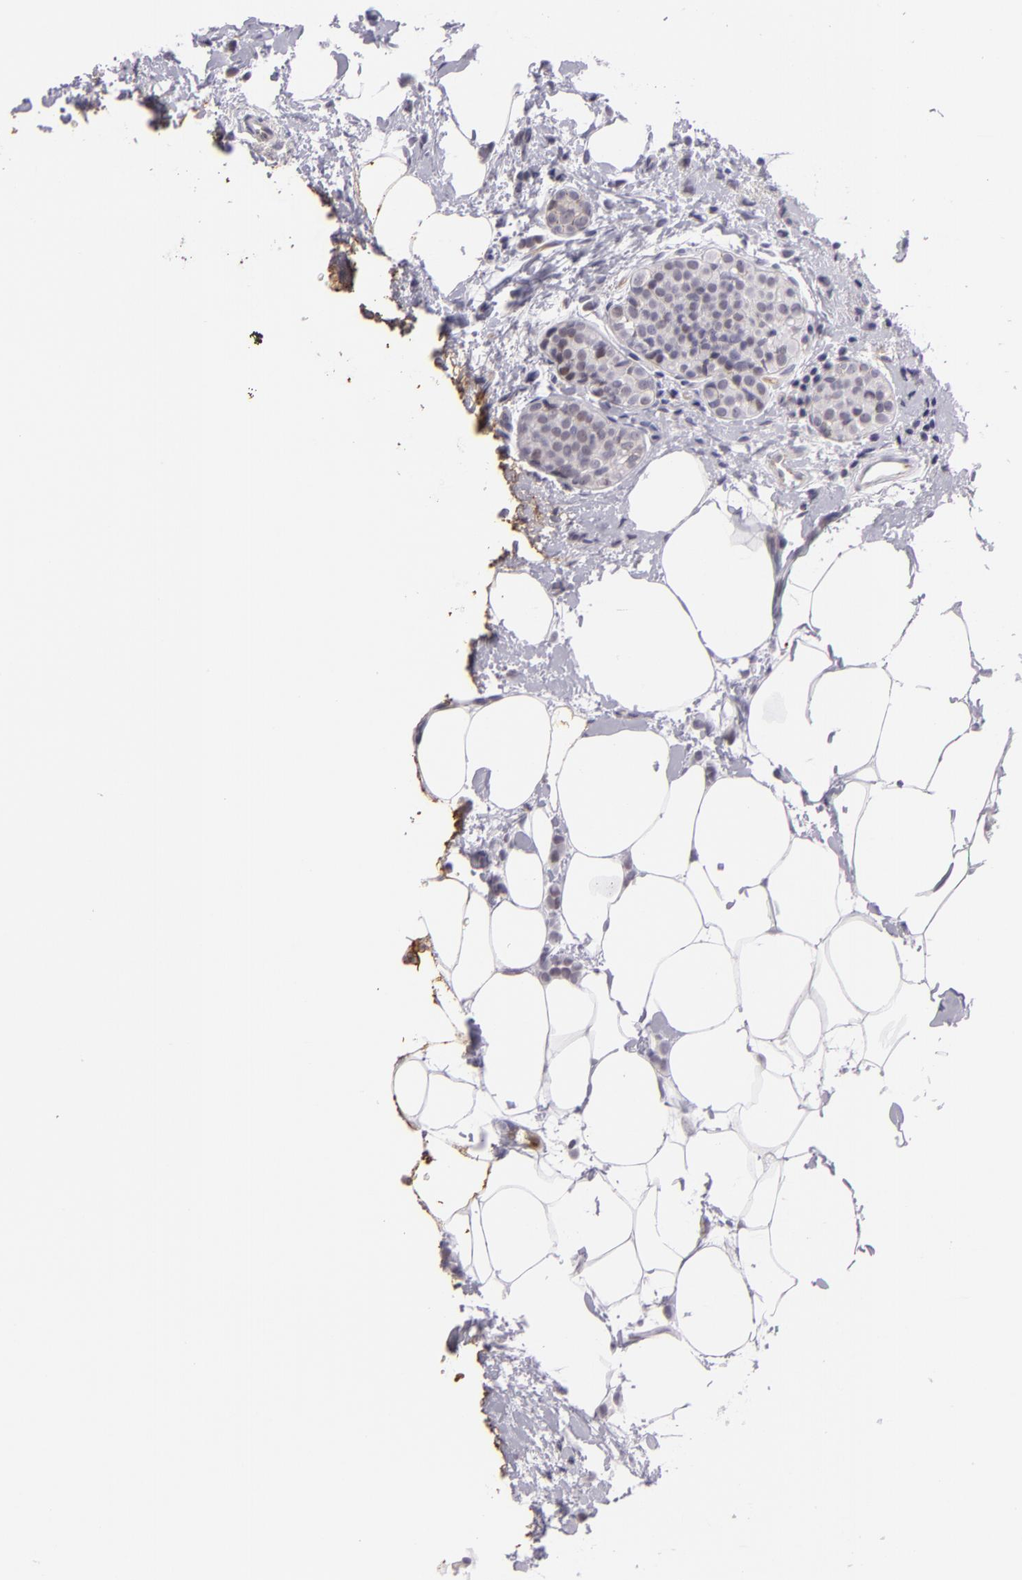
{"staining": {"intensity": "negative", "quantity": "none", "location": "none"}, "tissue": "breast cancer", "cell_type": "Tumor cells", "image_type": "cancer", "snomed": [{"axis": "morphology", "description": "Lobular carcinoma"}, {"axis": "topography", "description": "Breast"}], "caption": "Breast cancer (lobular carcinoma) stained for a protein using immunohistochemistry (IHC) shows no staining tumor cells.", "gene": "CTNNB1", "patient": {"sex": "female", "age": 56}}